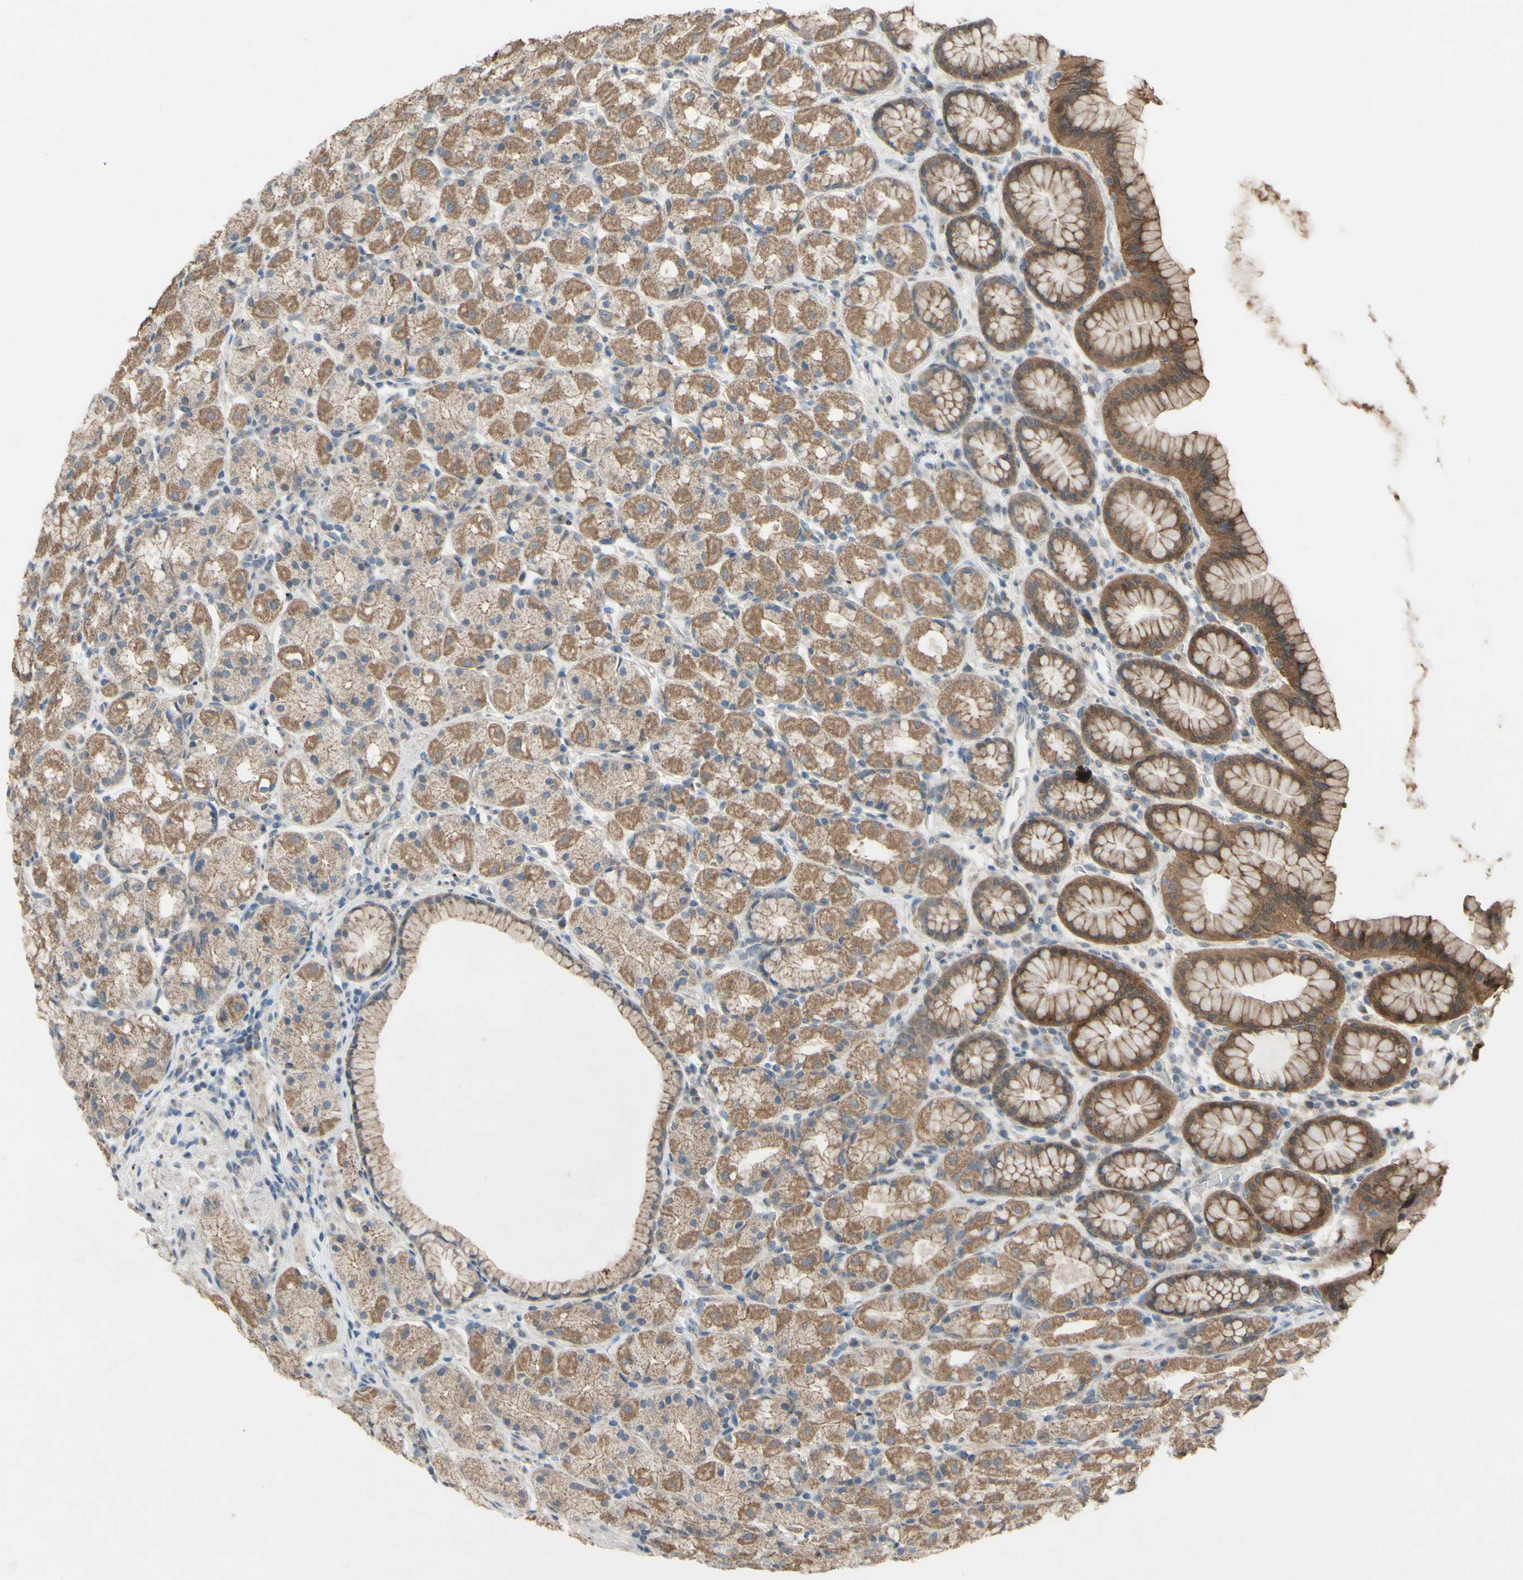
{"staining": {"intensity": "moderate", "quantity": ">75%", "location": "cytoplasmic/membranous"}, "tissue": "stomach", "cell_type": "Glandular cells", "image_type": "normal", "snomed": [{"axis": "morphology", "description": "Normal tissue, NOS"}, {"axis": "topography", "description": "Stomach, upper"}], "caption": "Glandular cells reveal medium levels of moderate cytoplasmic/membranous expression in about >75% of cells in benign human stomach.", "gene": "CDCP1", "patient": {"sex": "male", "age": 68}}